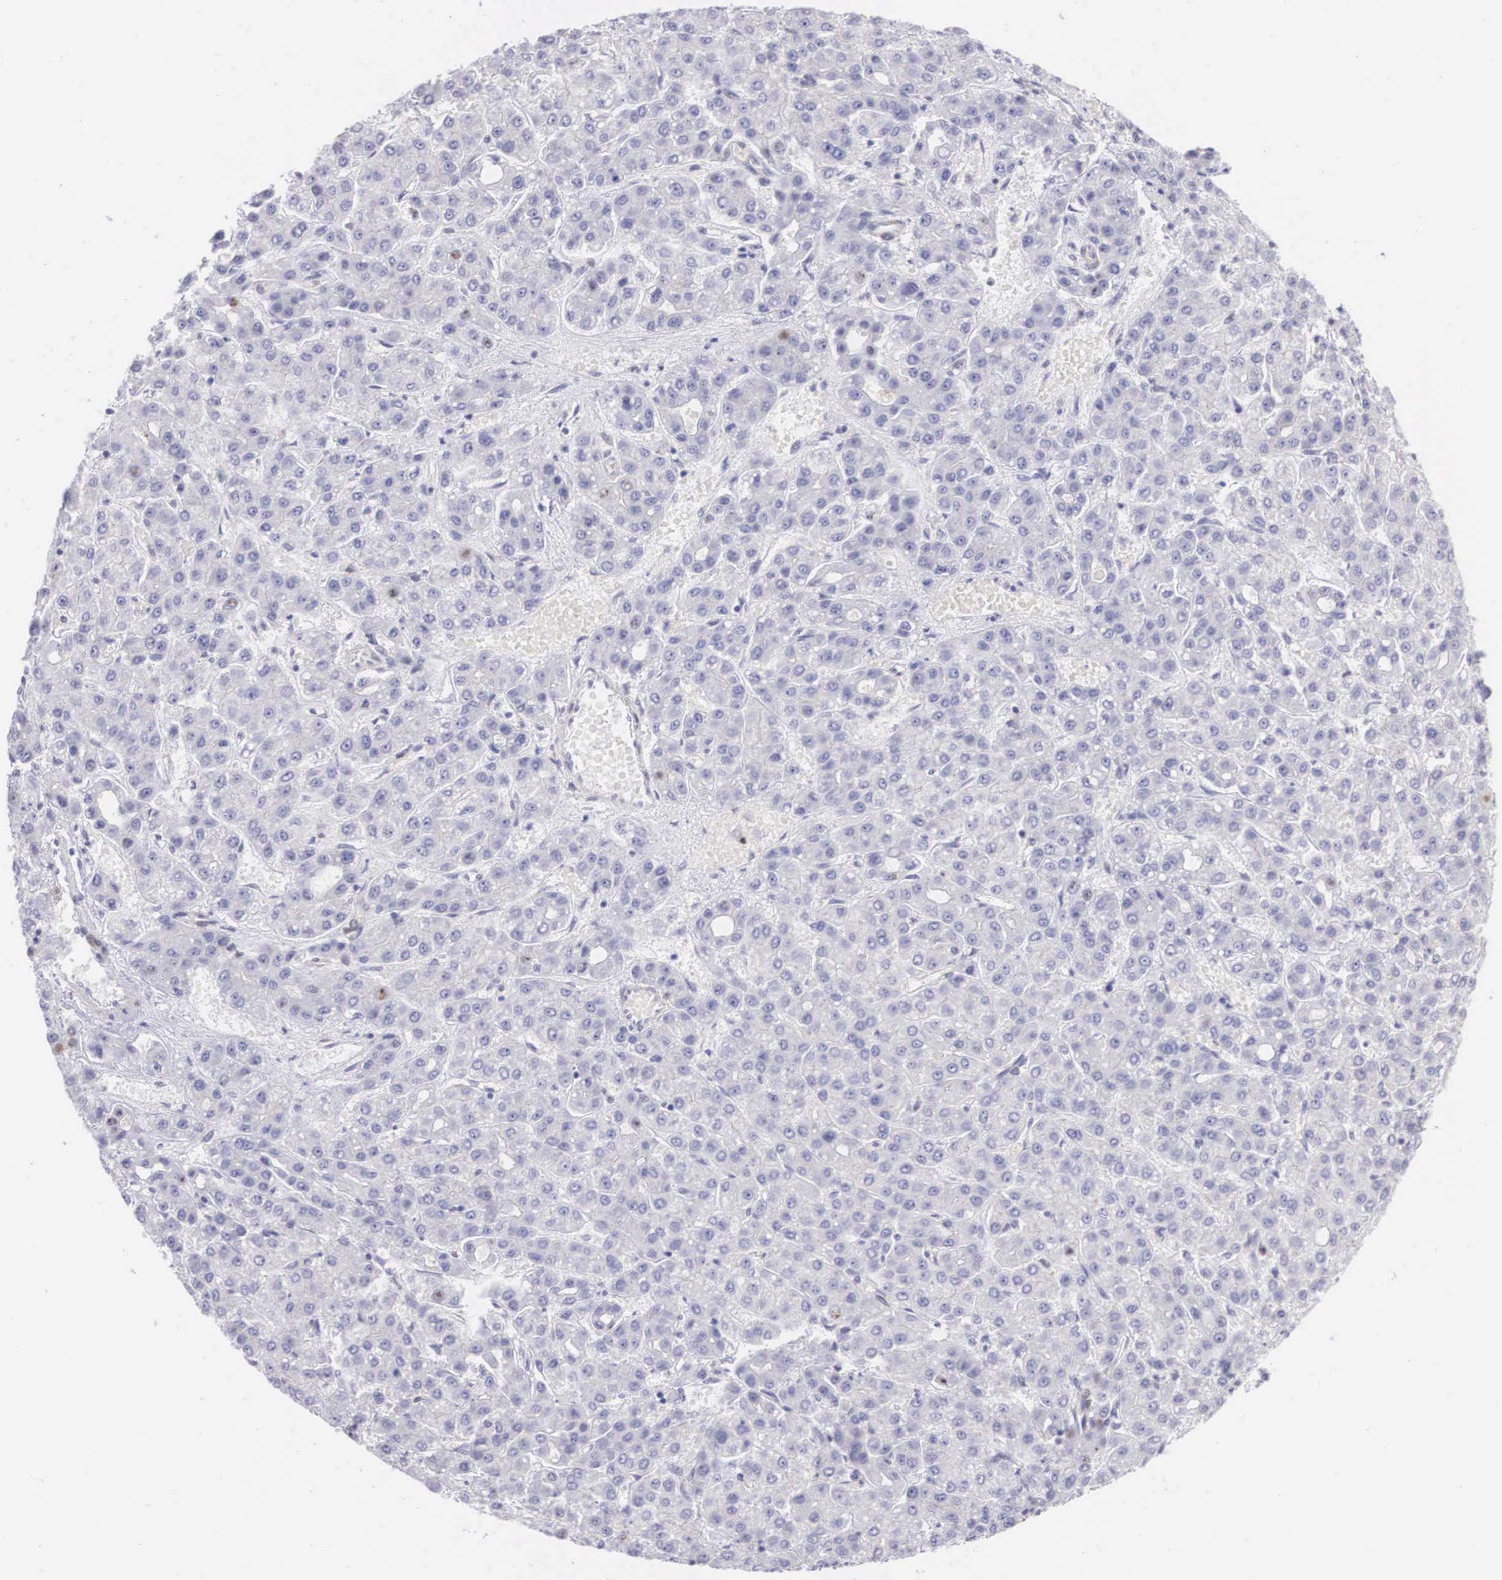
{"staining": {"intensity": "negative", "quantity": "none", "location": "none"}, "tissue": "liver cancer", "cell_type": "Tumor cells", "image_type": "cancer", "snomed": [{"axis": "morphology", "description": "Carcinoma, Hepatocellular, NOS"}, {"axis": "topography", "description": "Liver"}], "caption": "Immunohistochemistry histopathology image of neoplastic tissue: human hepatocellular carcinoma (liver) stained with DAB displays no significant protein expression in tumor cells. (Brightfield microscopy of DAB (3,3'-diaminobenzidine) immunohistochemistry at high magnification).", "gene": "ETV6", "patient": {"sex": "male", "age": 69}}